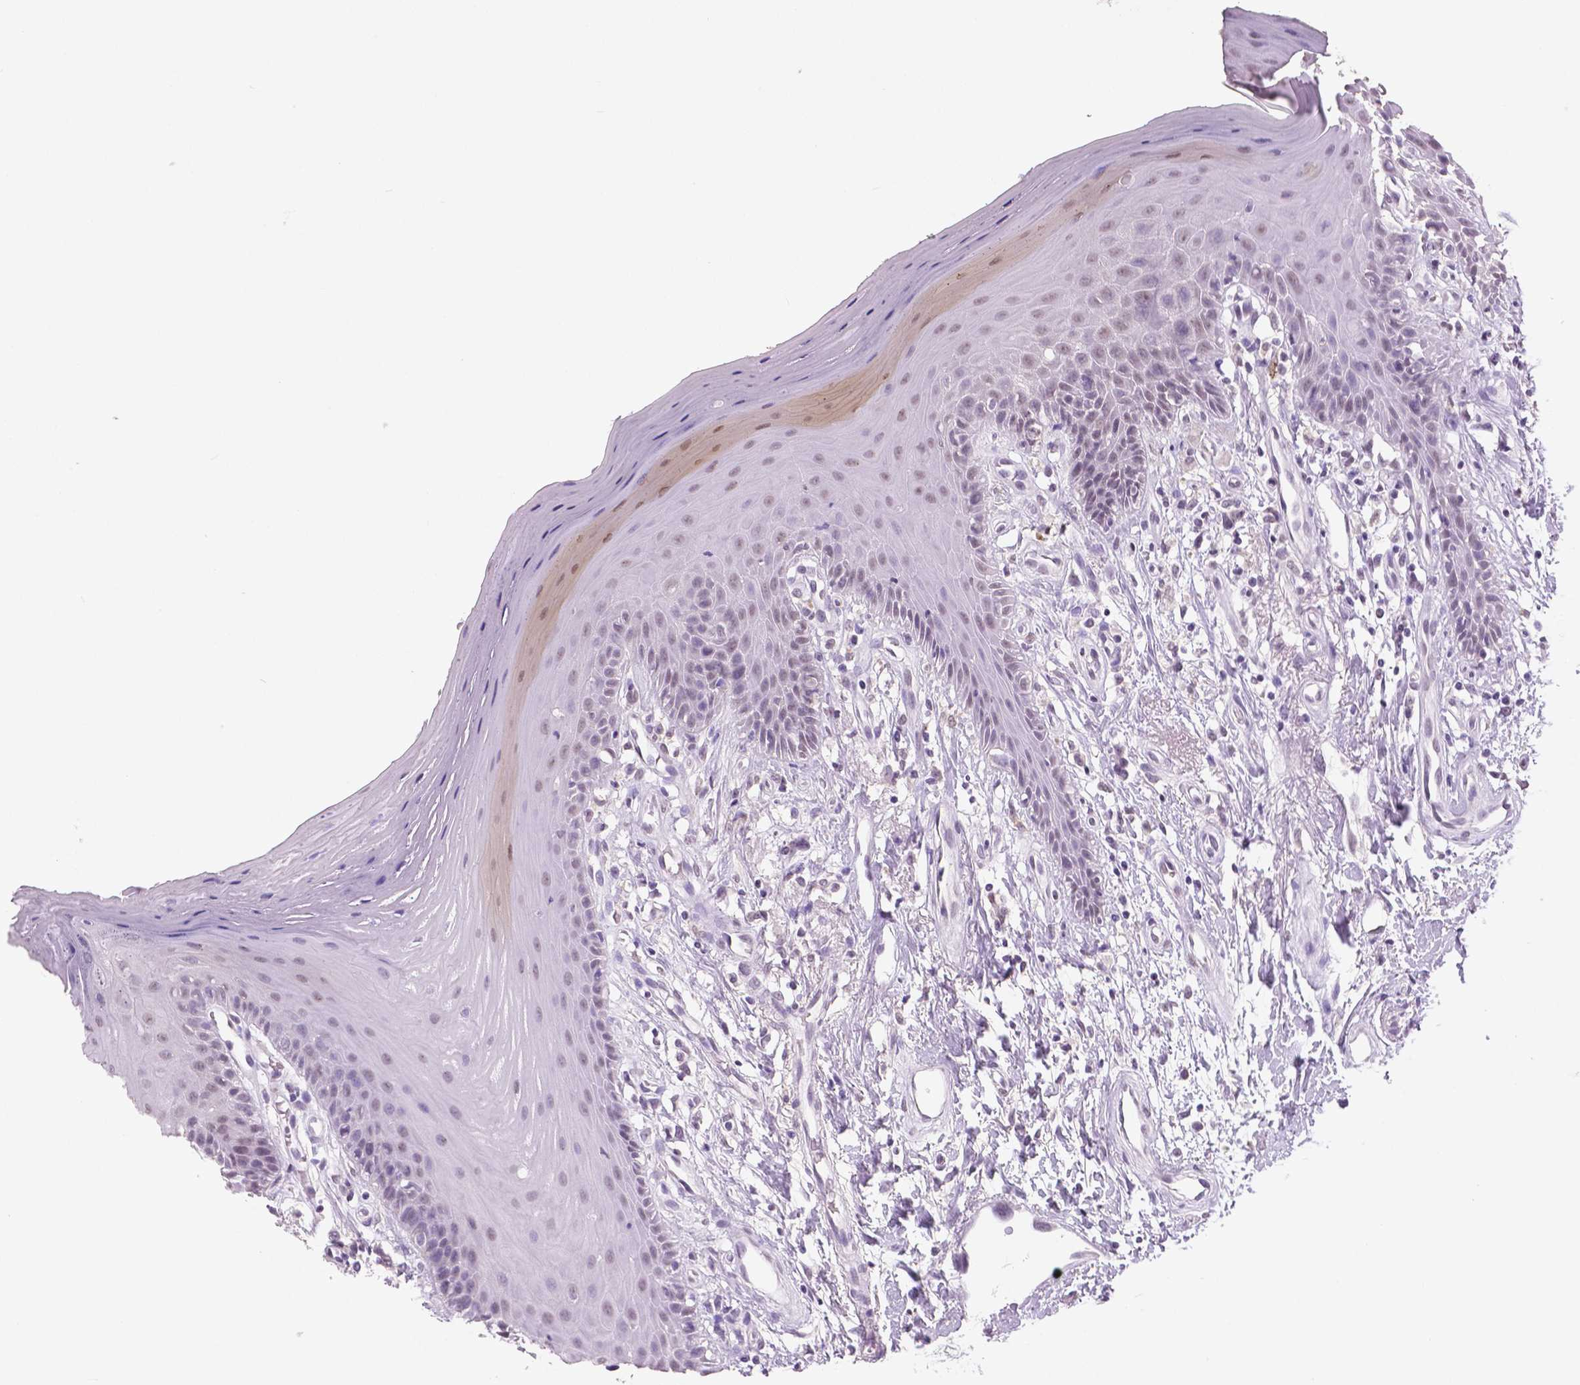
{"staining": {"intensity": "weak", "quantity": "25%-75%", "location": "nuclear"}, "tissue": "oral mucosa", "cell_type": "Squamous epithelial cells", "image_type": "normal", "snomed": [{"axis": "morphology", "description": "Normal tissue, NOS"}, {"axis": "morphology", "description": "Normal morphology"}, {"axis": "topography", "description": "Oral tissue"}], "caption": "Squamous epithelial cells reveal low levels of weak nuclear positivity in about 25%-75% of cells in benign human oral mucosa. The protein is stained brown, and the nuclei are stained in blue (DAB (3,3'-diaminobenzidine) IHC with brightfield microscopy, high magnification).", "gene": "IGF2BP1", "patient": {"sex": "female", "age": 76}}